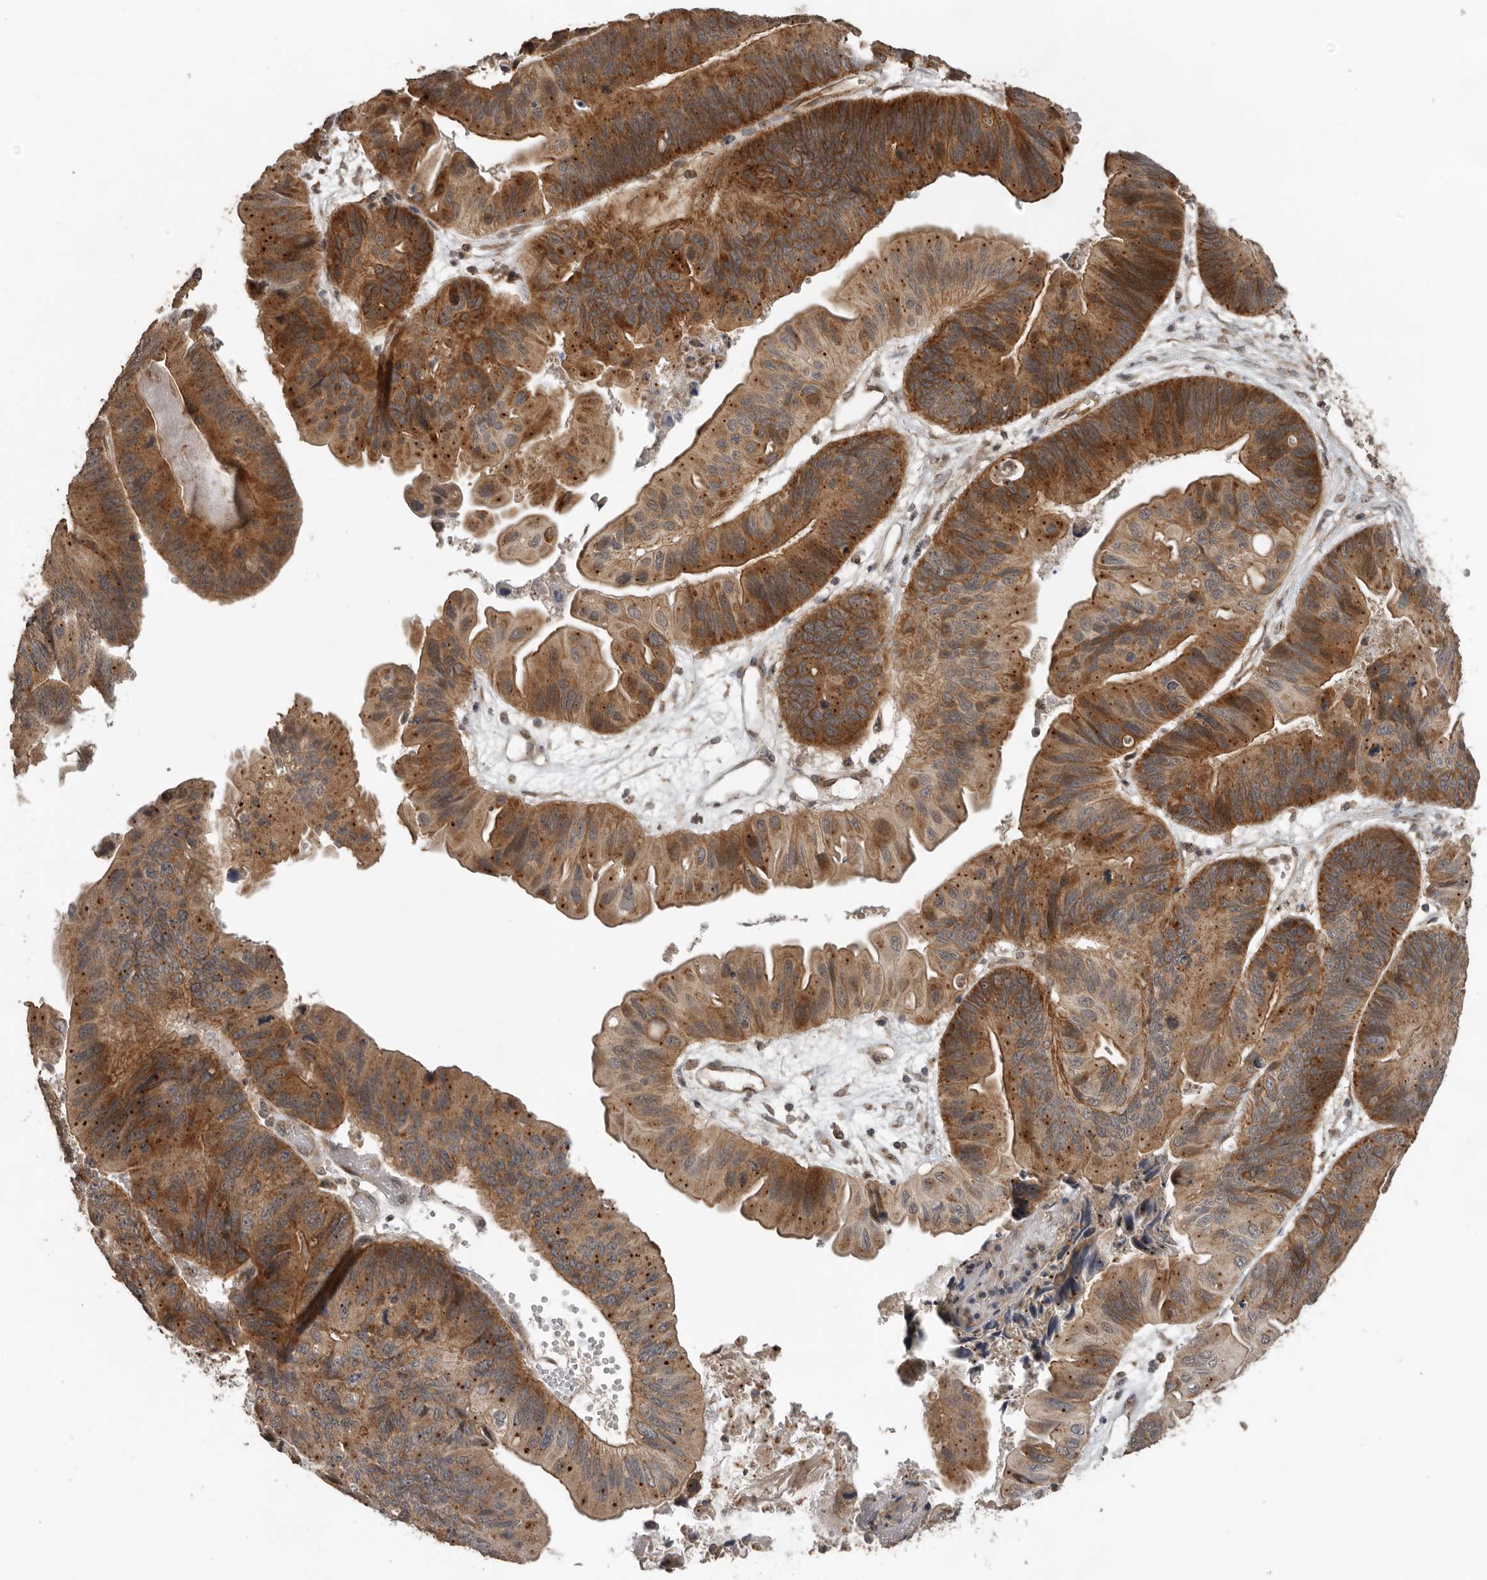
{"staining": {"intensity": "strong", "quantity": "25%-75%", "location": "cytoplasmic/membranous"}, "tissue": "ovarian cancer", "cell_type": "Tumor cells", "image_type": "cancer", "snomed": [{"axis": "morphology", "description": "Cystadenocarcinoma, mucinous, NOS"}, {"axis": "topography", "description": "Ovary"}], "caption": "Immunohistochemical staining of ovarian cancer (mucinous cystadenocarcinoma) demonstrates high levels of strong cytoplasmic/membranous expression in approximately 25%-75% of tumor cells.", "gene": "CEP350", "patient": {"sex": "female", "age": 61}}